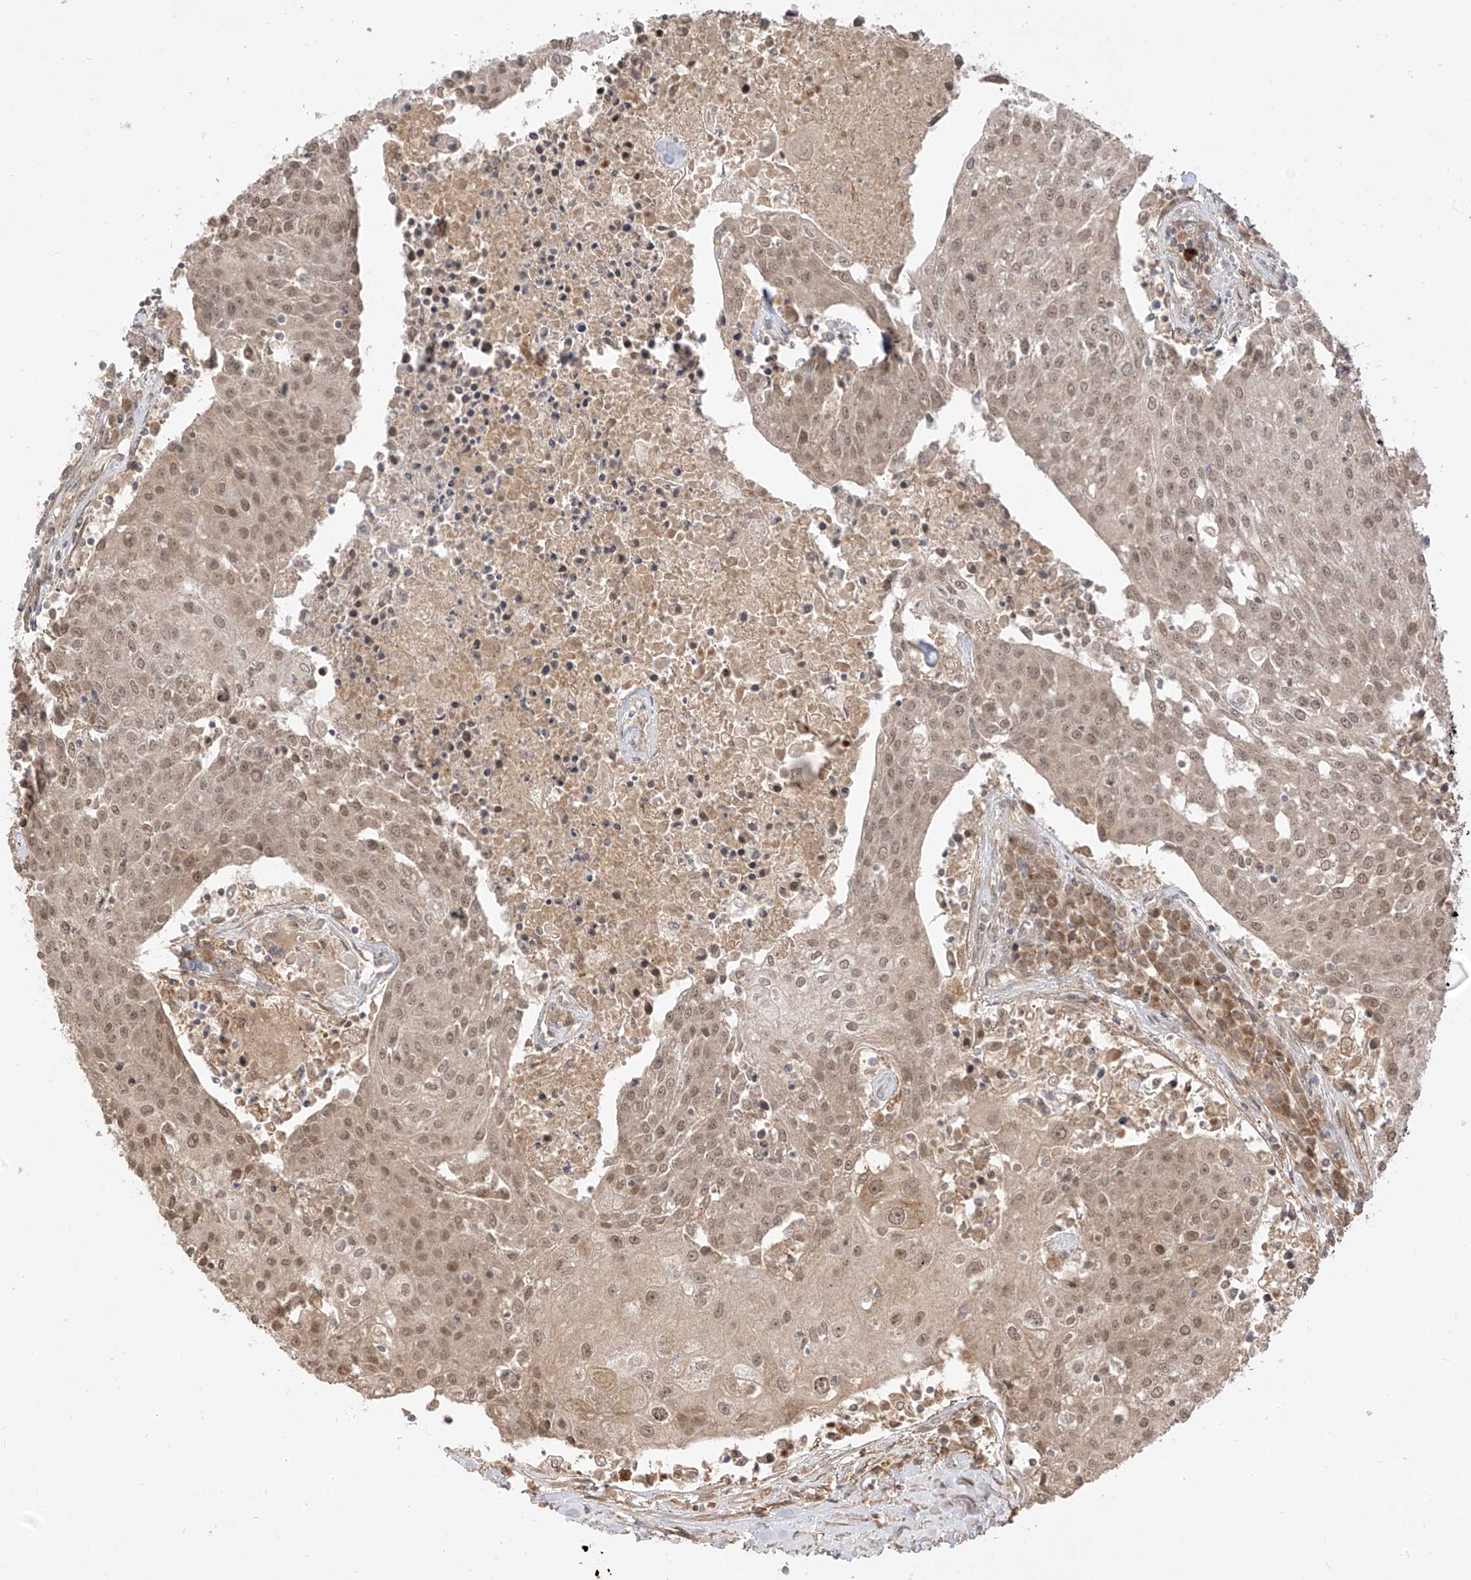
{"staining": {"intensity": "weak", "quantity": ">75%", "location": "nuclear"}, "tissue": "urothelial cancer", "cell_type": "Tumor cells", "image_type": "cancer", "snomed": [{"axis": "morphology", "description": "Urothelial carcinoma, High grade"}, {"axis": "topography", "description": "Urinary bladder"}], "caption": "A high-resolution micrograph shows immunohistochemistry (IHC) staining of urothelial cancer, which demonstrates weak nuclear staining in about >75% of tumor cells.", "gene": "LCOR", "patient": {"sex": "female", "age": 85}}